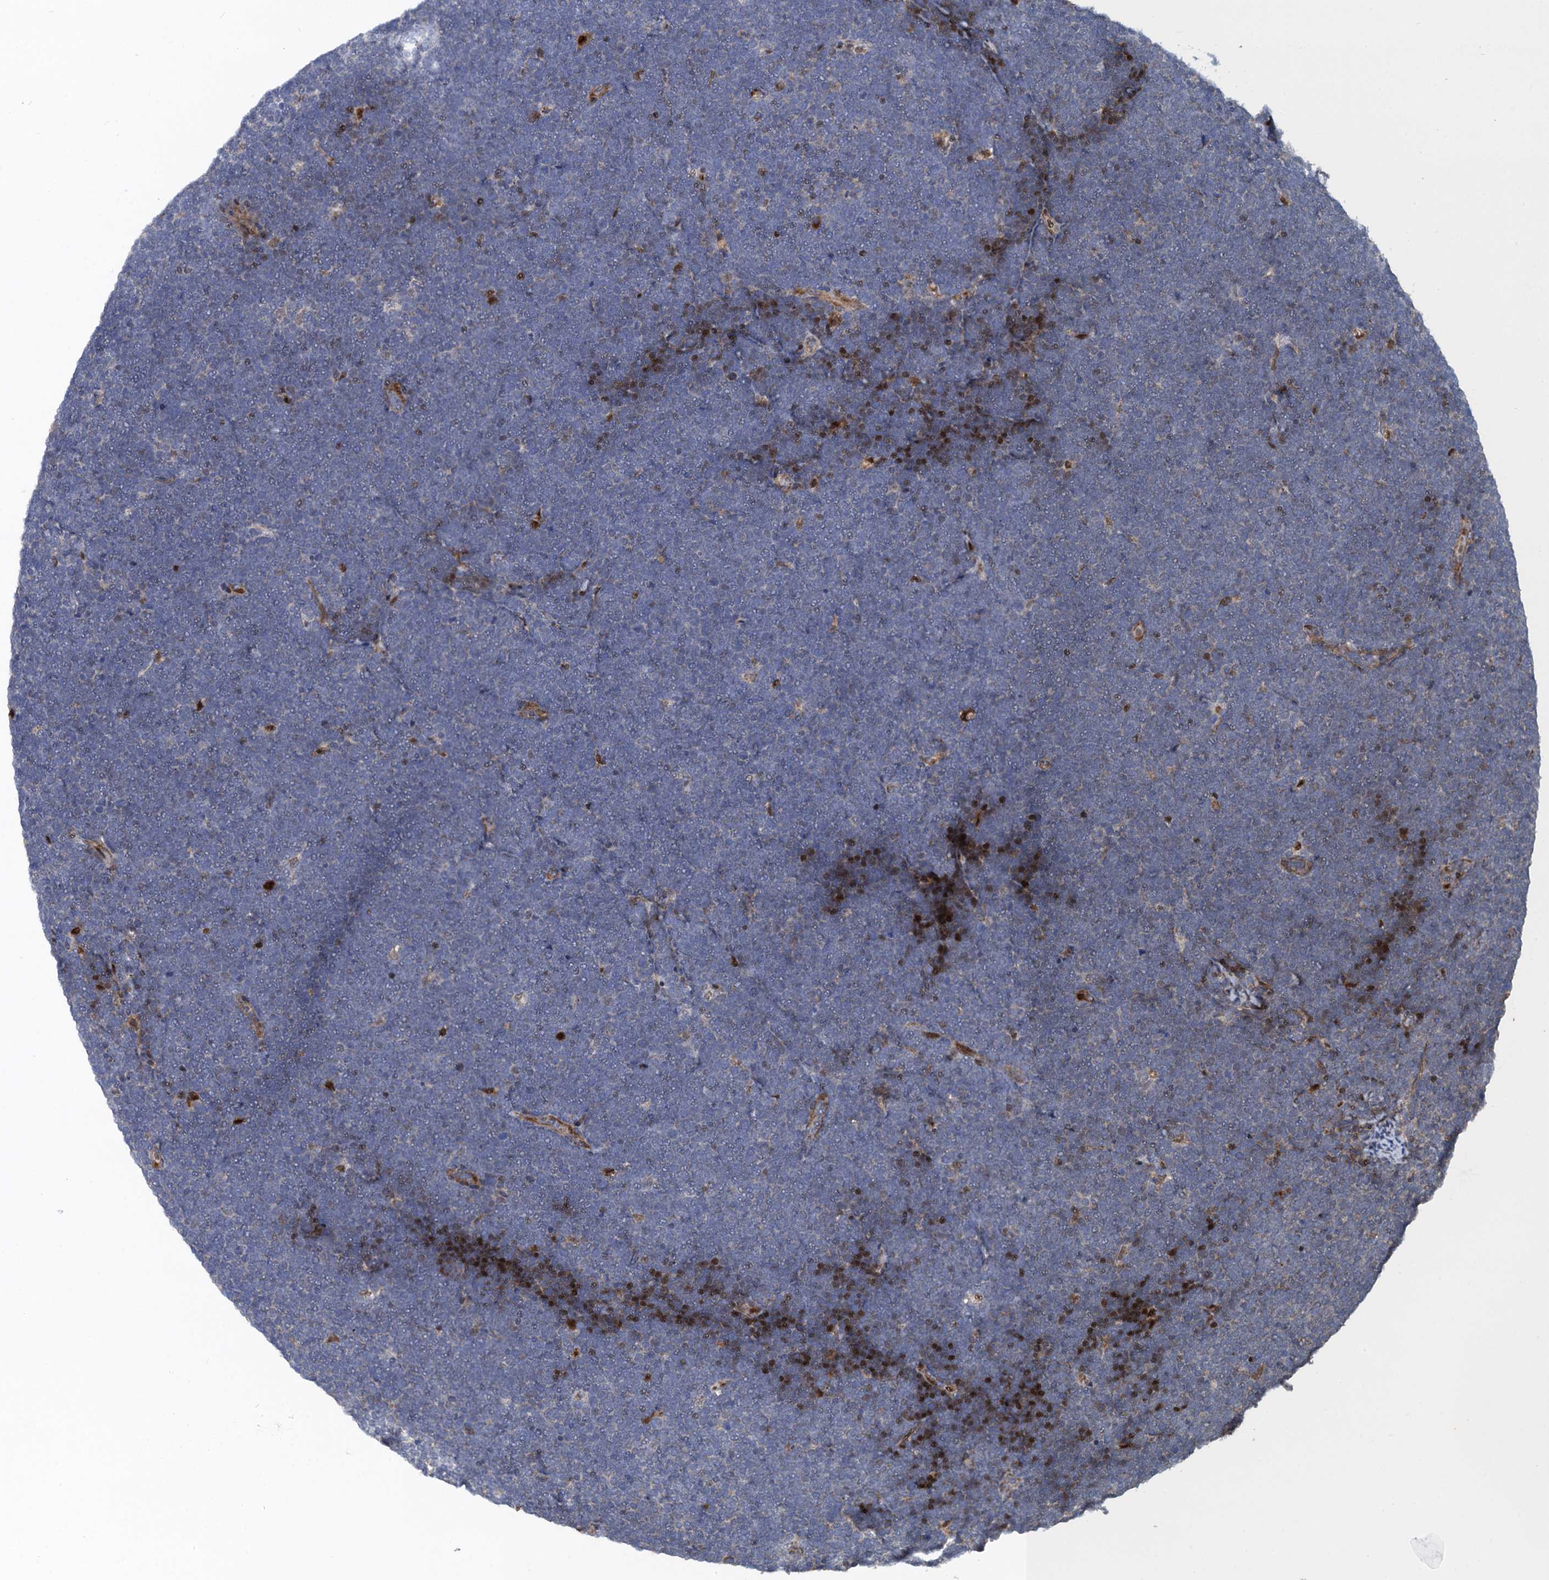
{"staining": {"intensity": "negative", "quantity": "none", "location": "none"}, "tissue": "lymphoma", "cell_type": "Tumor cells", "image_type": "cancer", "snomed": [{"axis": "morphology", "description": "Malignant lymphoma, non-Hodgkin's type, High grade"}, {"axis": "topography", "description": "Lymph node"}], "caption": "The histopathology image shows no staining of tumor cells in malignant lymphoma, non-Hodgkin's type (high-grade).", "gene": "ATOSA", "patient": {"sex": "male", "age": 13}}